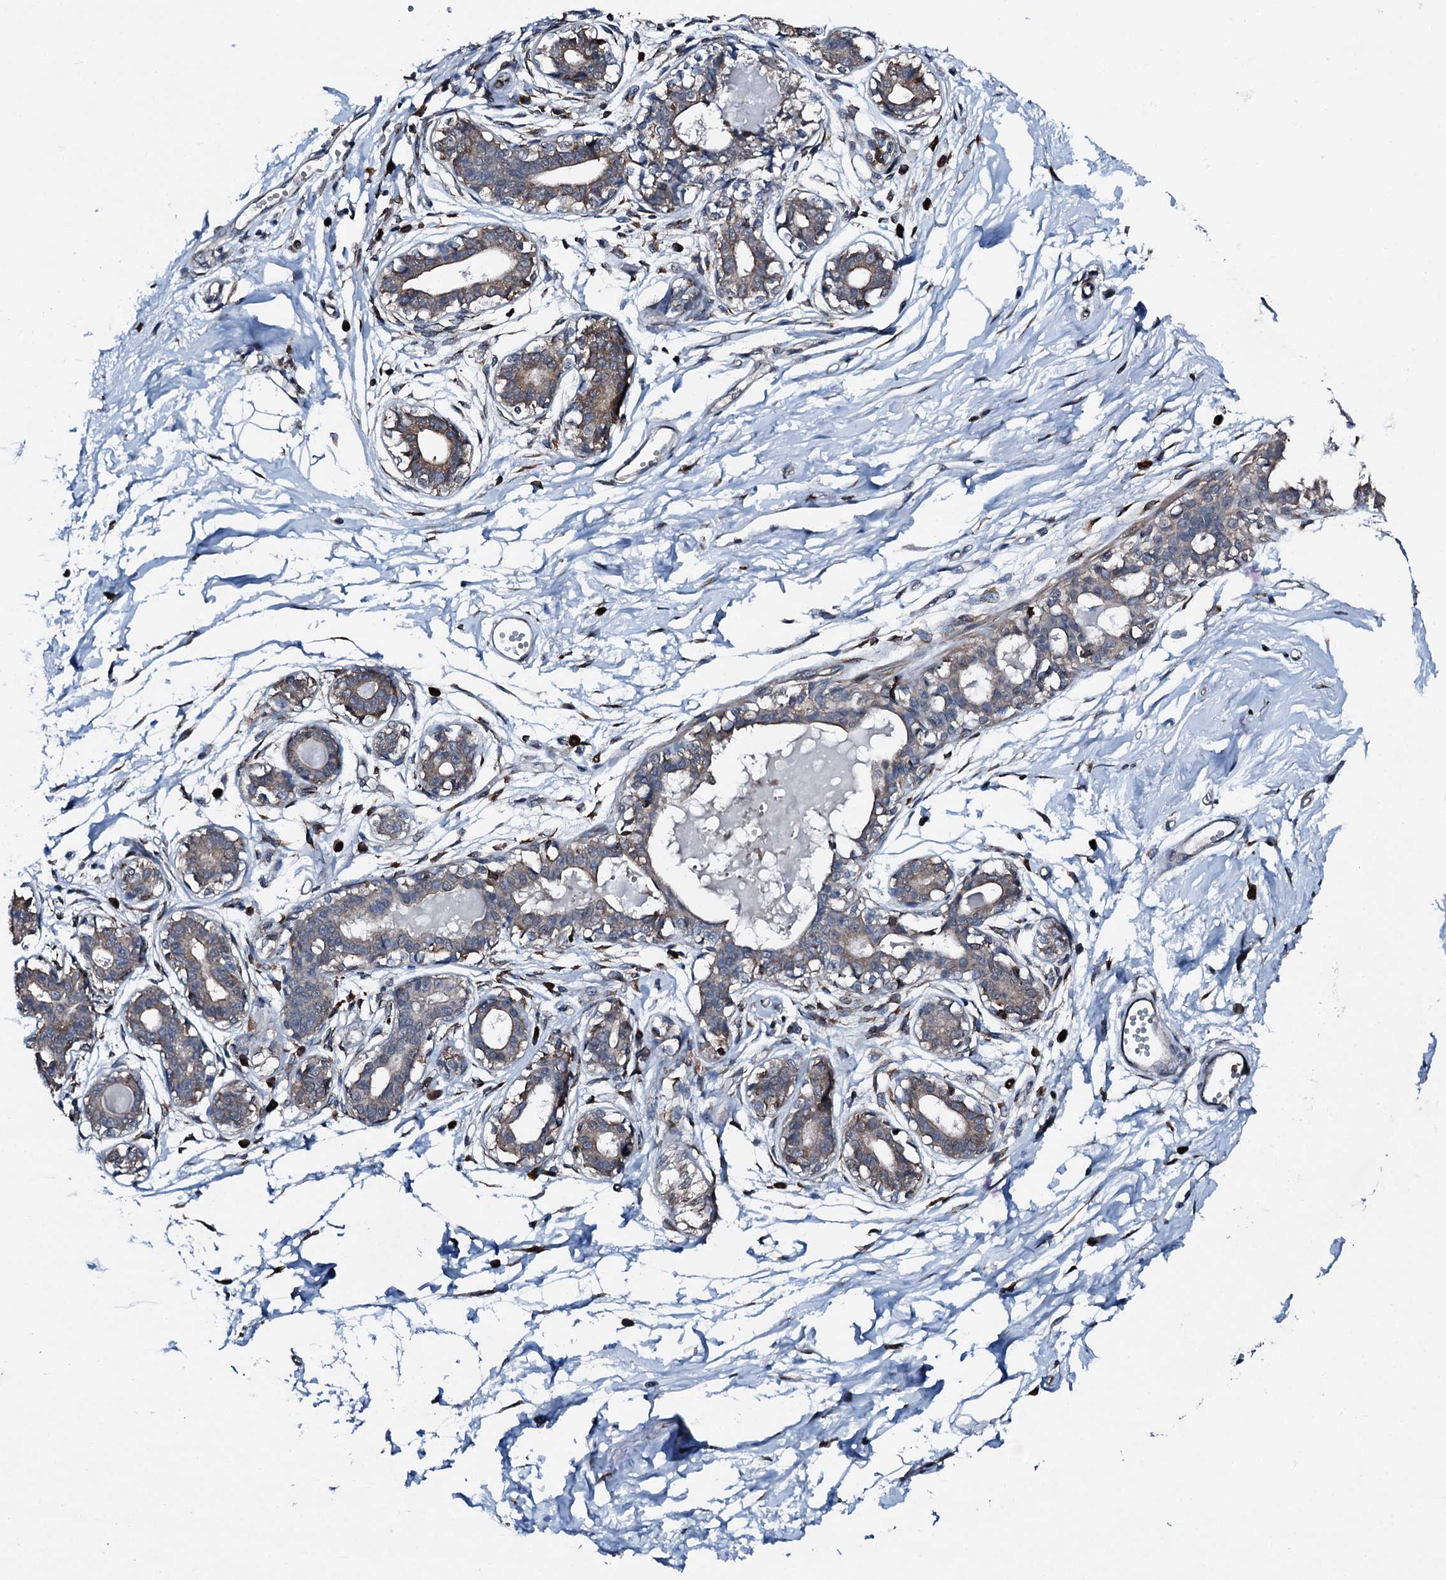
{"staining": {"intensity": "moderate", "quantity": ">75%", "location": "cytoplasmic/membranous"}, "tissue": "breast", "cell_type": "Adipocytes", "image_type": "normal", "snomed": [{"axis": "morphology", "description": "Normal tissue, NOS"}, {"axis": "topography", "description": "Breast"}], "caption": "About >75% of adipocytes in benign human breast demonstrate moderate cytoplasmic/membranous protein expression as visualized by brown immunohistochemical staining.", "gene": "EDC4", "patient": {"sex": "female", "age": 45}}